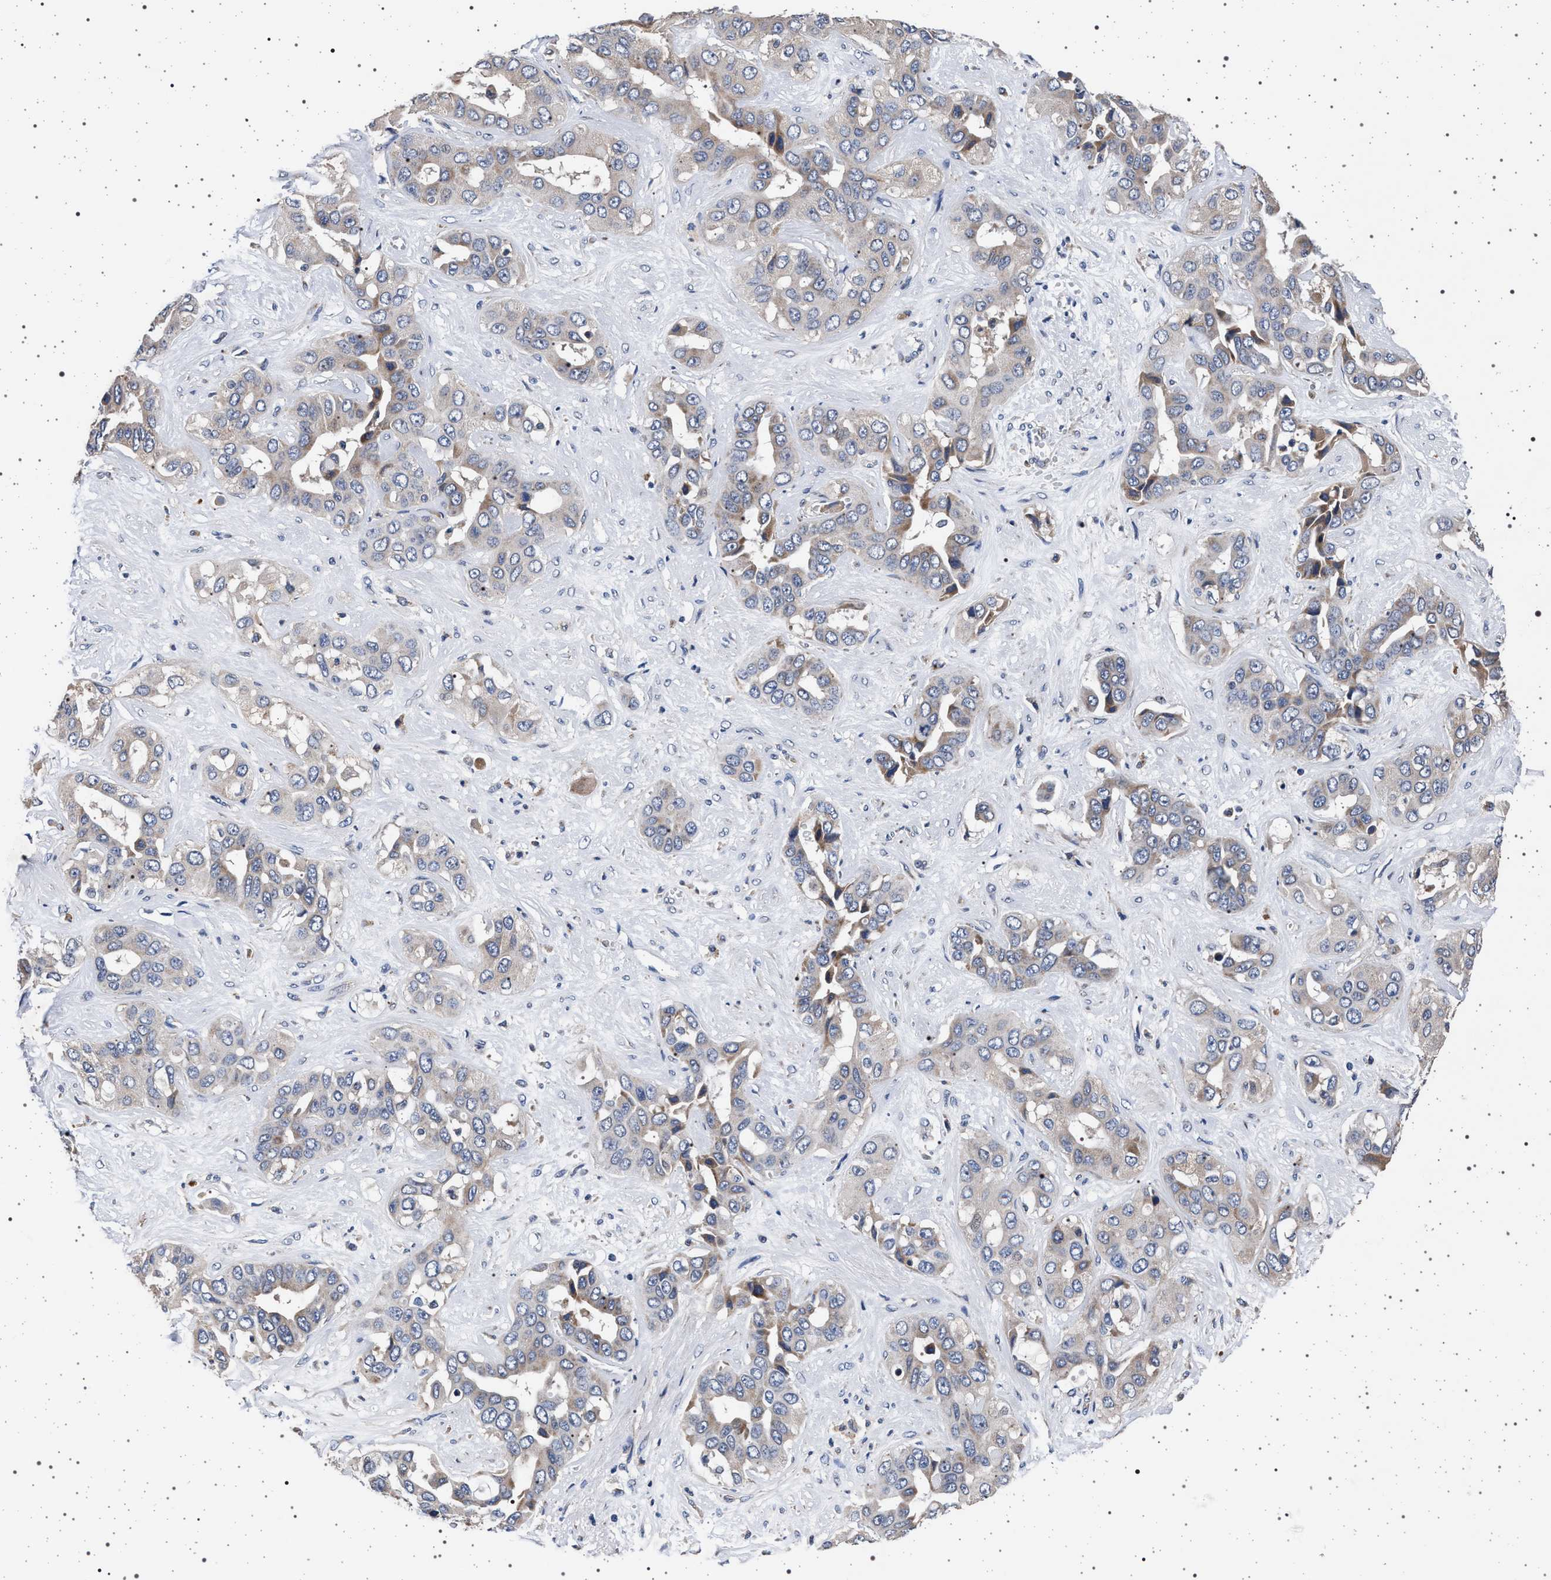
{"staining": {"intensity": "weak", "quantity": "<25%", "location": "cytoplasmic/membranous"}, "tissue": "liver cancer", "cell_type": "Tumor cells", "image_type": "cancer", "snomed": [{"axis": "morphology", "description": "Cholangiocarcinoma"}, {"axis": "topography", "description": "Liver"}], "caption": "This is a micrograph of immunohistochemistry staining of cholangiocarcinoma (liver), which shows no expression in tumor cells.", "gene": "MAP3K2", "patient": {"sex": "female", "age": 52}}